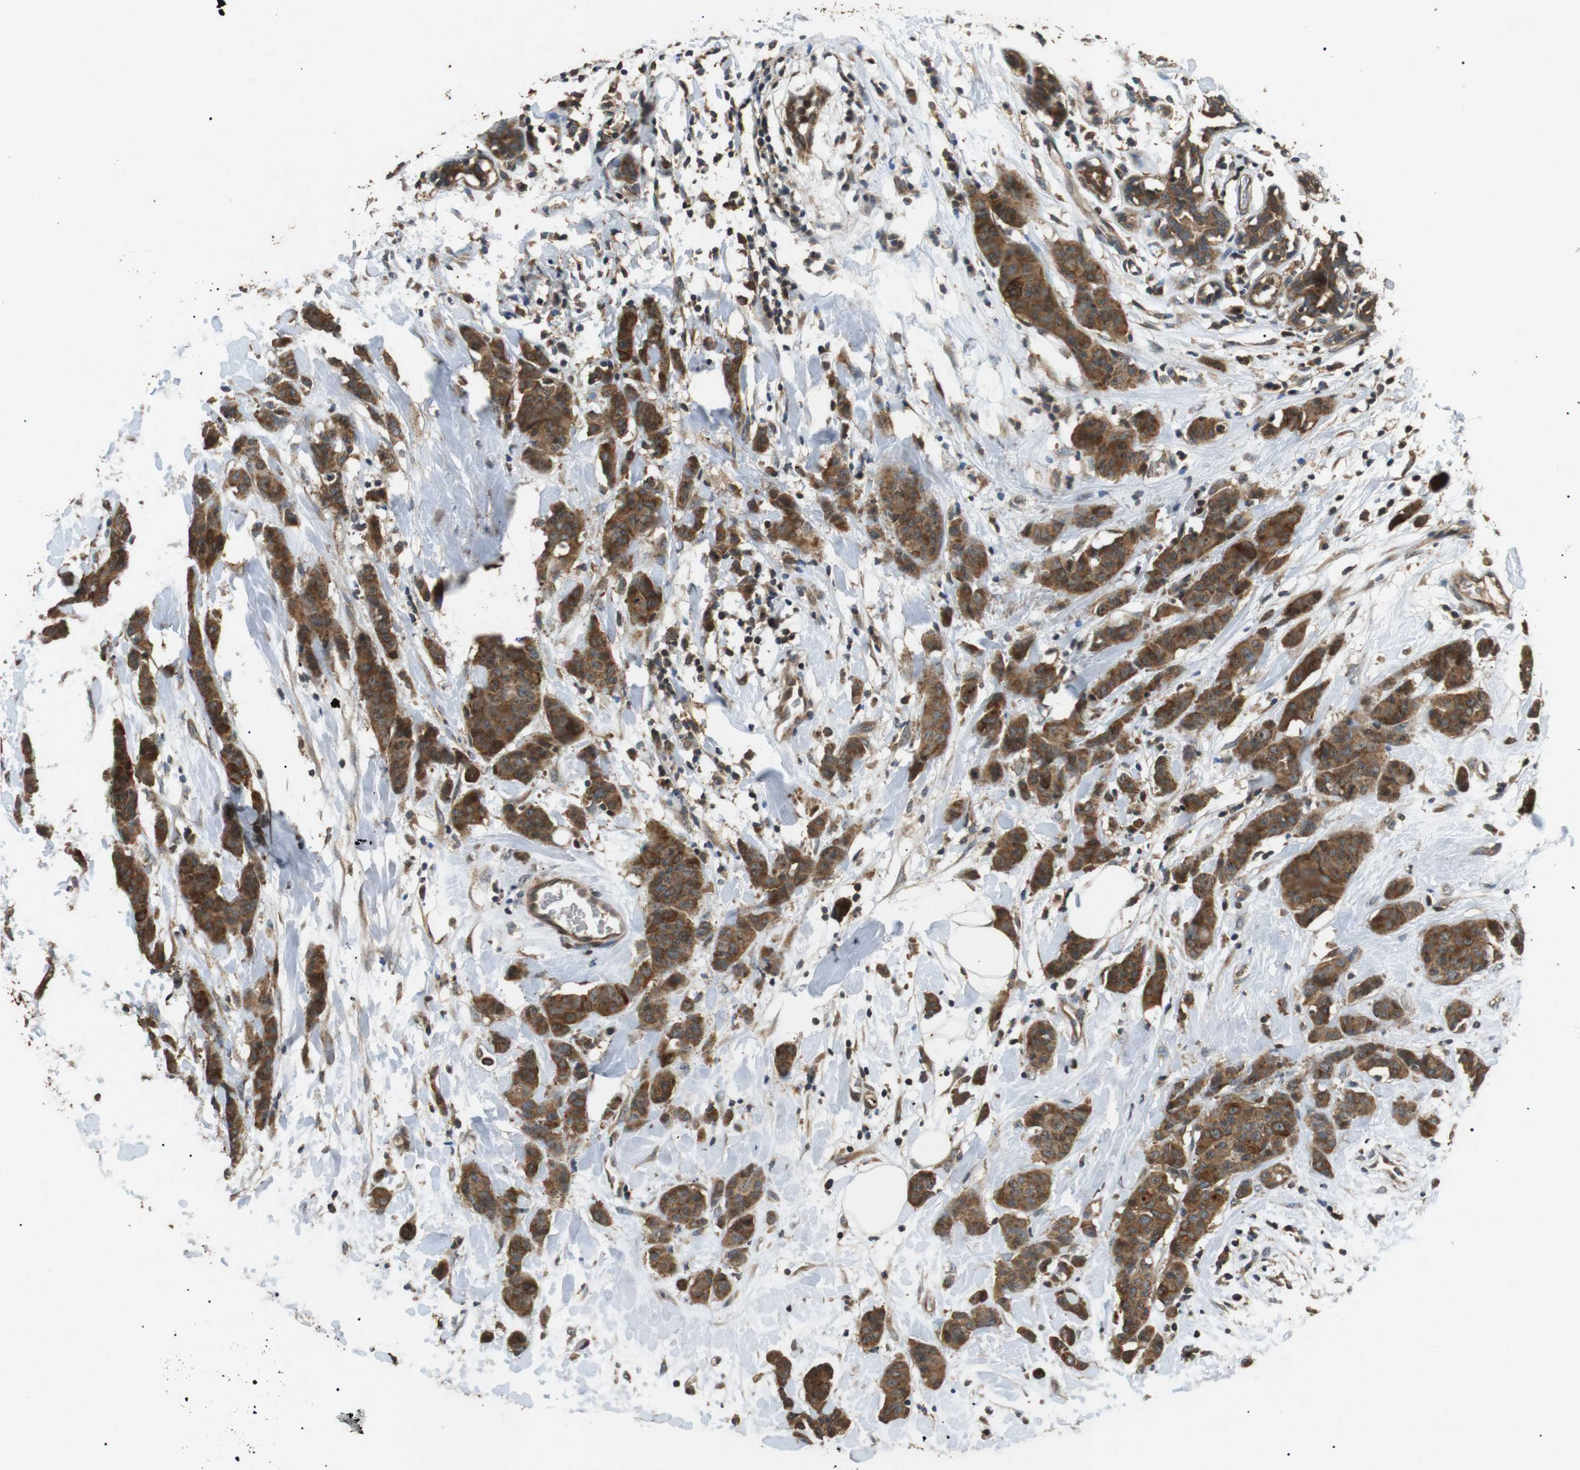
{"staining": {"intensity": "moderate", "quantity": ">75%", "location": "cytoplasmic/membranous"}, "tissue": "breast cancer", "cell_type": "Tumor cells", "image_type": "cancer", "snomed": [{"axis": "morphology", "description": "Normal tissue, NOS"}, {"axis": "morphology", "description": "Duct carcinoma"}, {"axis": "topography", "description": "Breast"}], "caption": "The immunohistochemical stain labels moderate cytoplasmic/membranous expression in tumor cells of invasive ductal carcinoma (breast) tissue. The protein is shown in brown color, while the nuclei are stained blue.", "gene": "TBC1D15", "patient": {"sex": "female", "age": 40}}